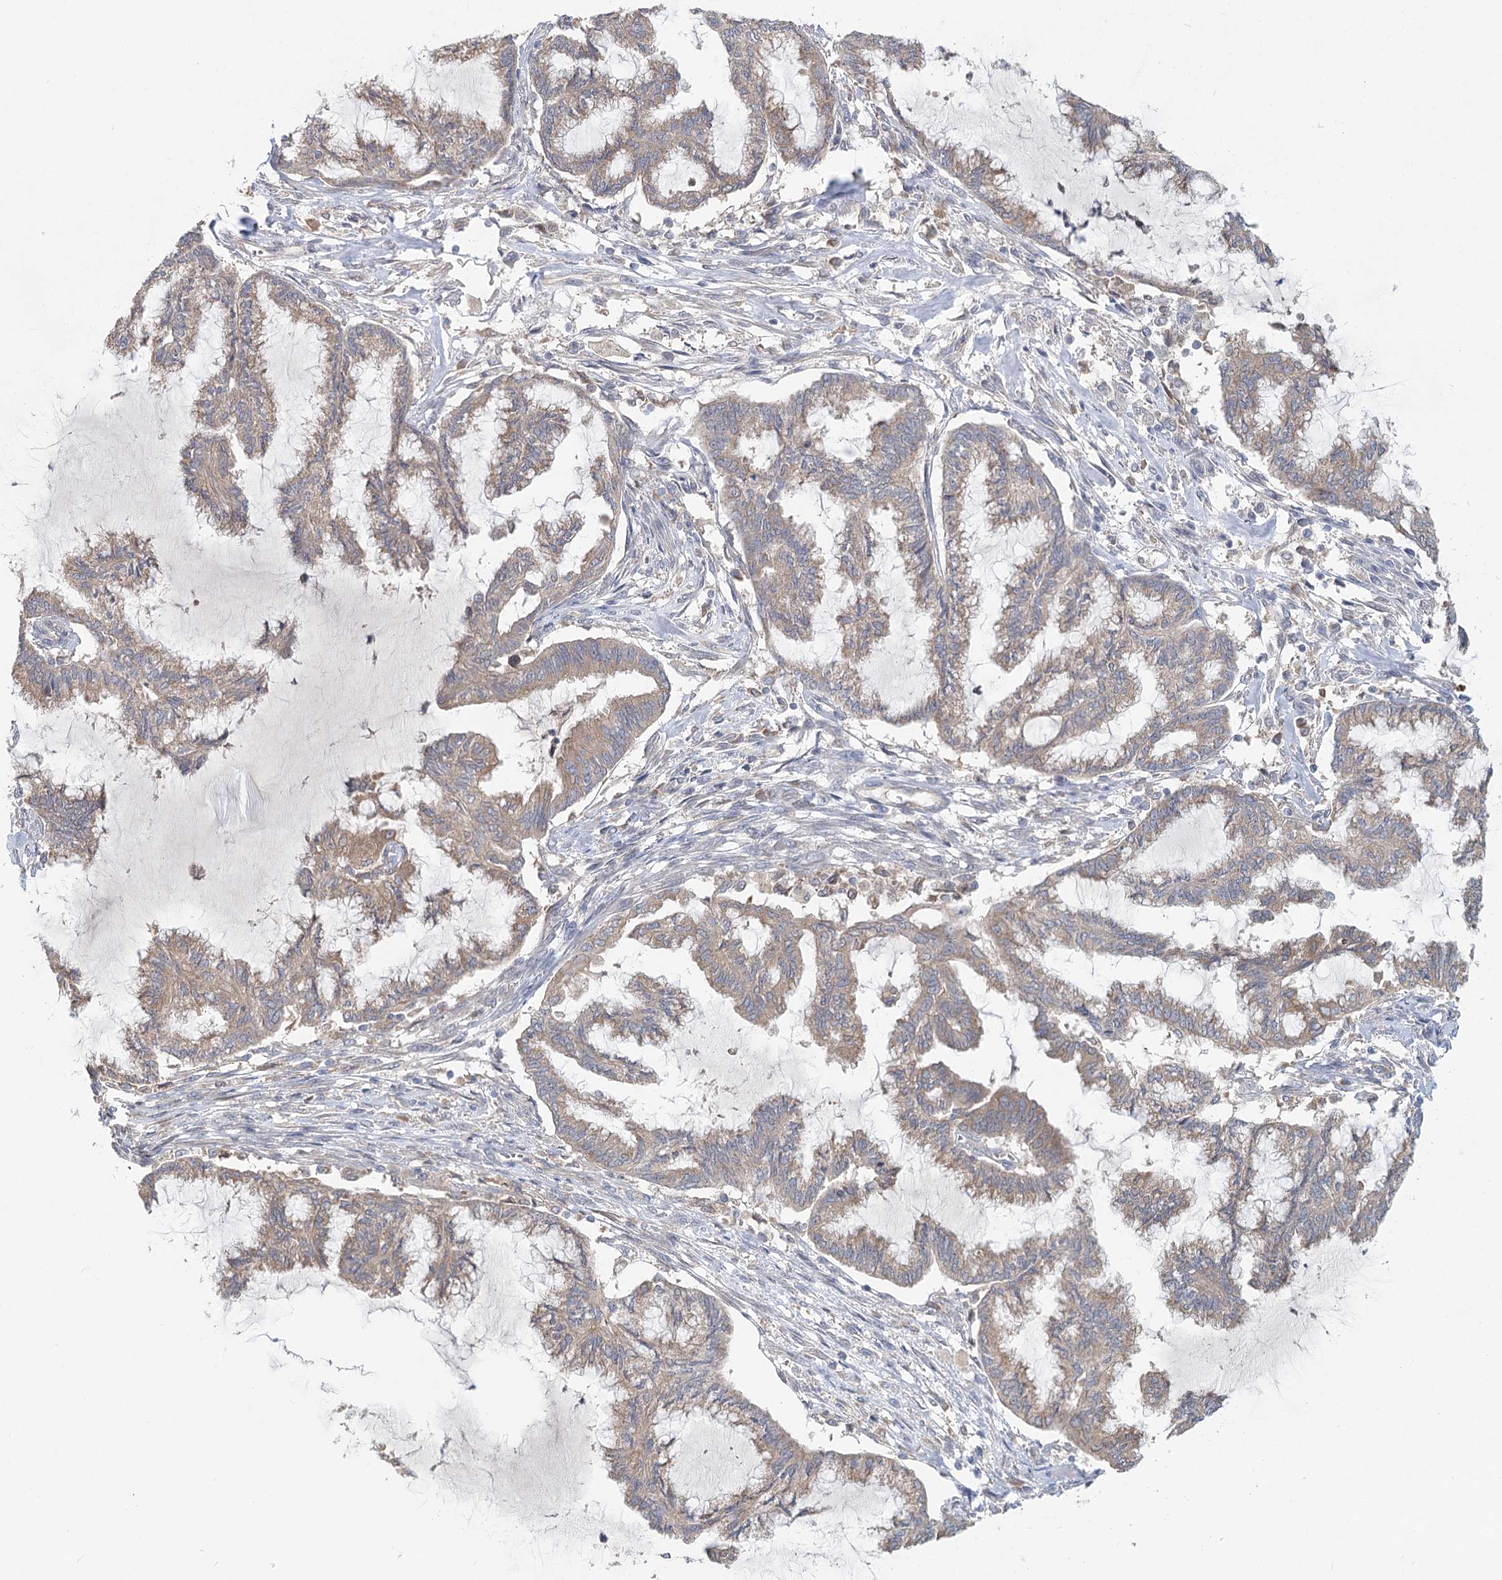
{"staining": {"intensity": "weak", "quantity": ">75%", "location": "cytoplasmic/membranous"}, "tissue": "endometrial cancer", "cell_type": "Tumor cells", "image_type": "cancer", "snomed": [{"axis": "morphology", "description": "Adenocarcinoma, NOS"}, {"axis": "topography", "description": "Endometrium"}], "caption": "Endometrial adenocarcinoma stained with a protein marker shows weak staining in tumor cells.", "gene": "PAIP2", "patient": {"sex": "female", "age": 86}}